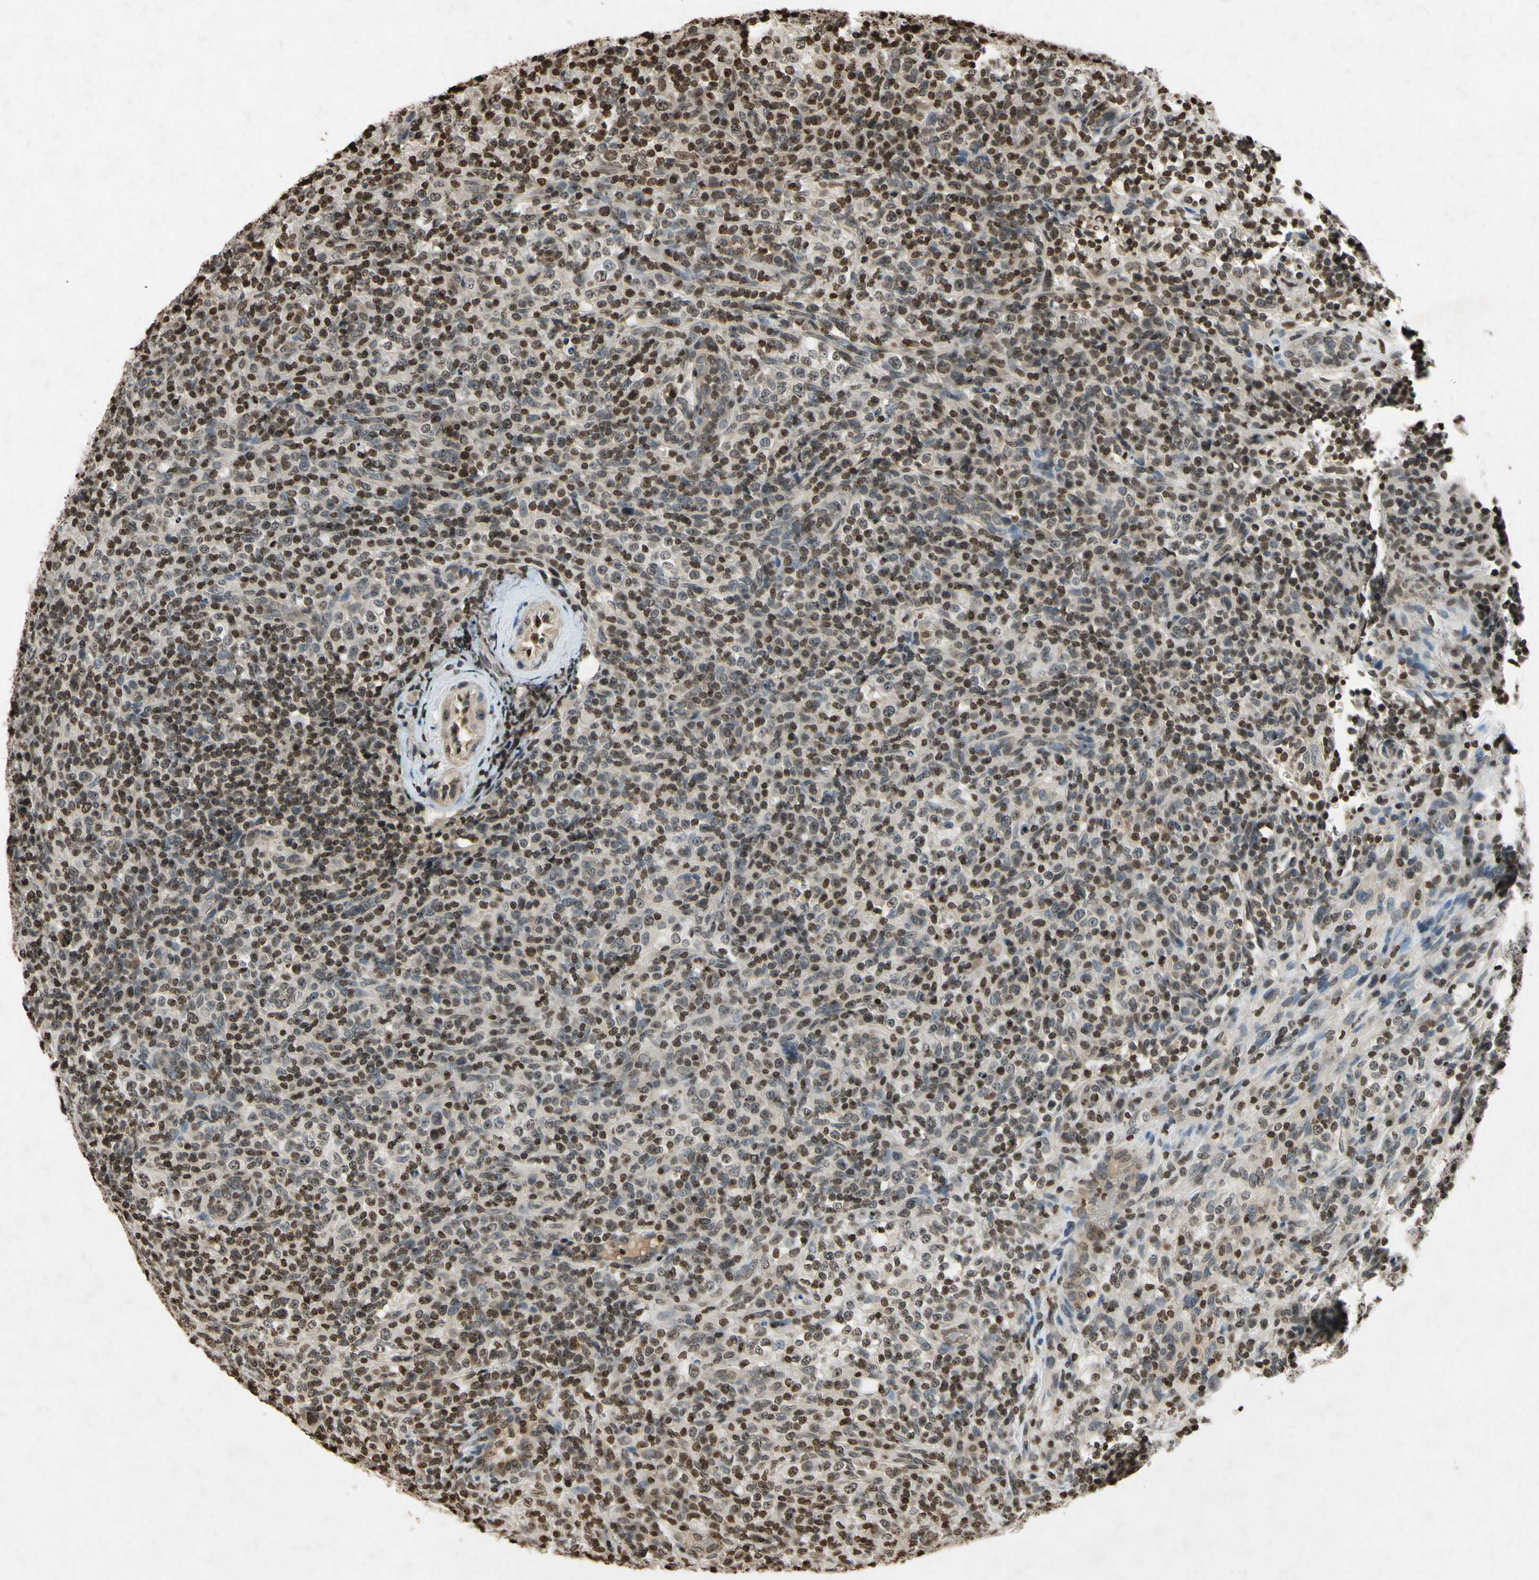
{"staining": {"intensity": "moderate", "quantity": ">75%", "location": "nuclear"}, "tissue": "lymphoma", "cell_type": "Tumor cells", "image_type": "cancer", "snomed": [{"axis": "morphology", "description": "Malignant lymphoma, non-Hodgkin's type, High grade"}, {"axis": "topography", "description": "Lymph node"}], "caption": "IHC histopathology image of neoplastic tissue: lymphoma stained using immunohistochemistry demonstrates medium levels of moderate protein expression localized specifically in the nuclear of tumor cells, appearing as a nuclear brown color.", "gene": "HOXB3", "patient": {"sex": "female", "age": 76}}